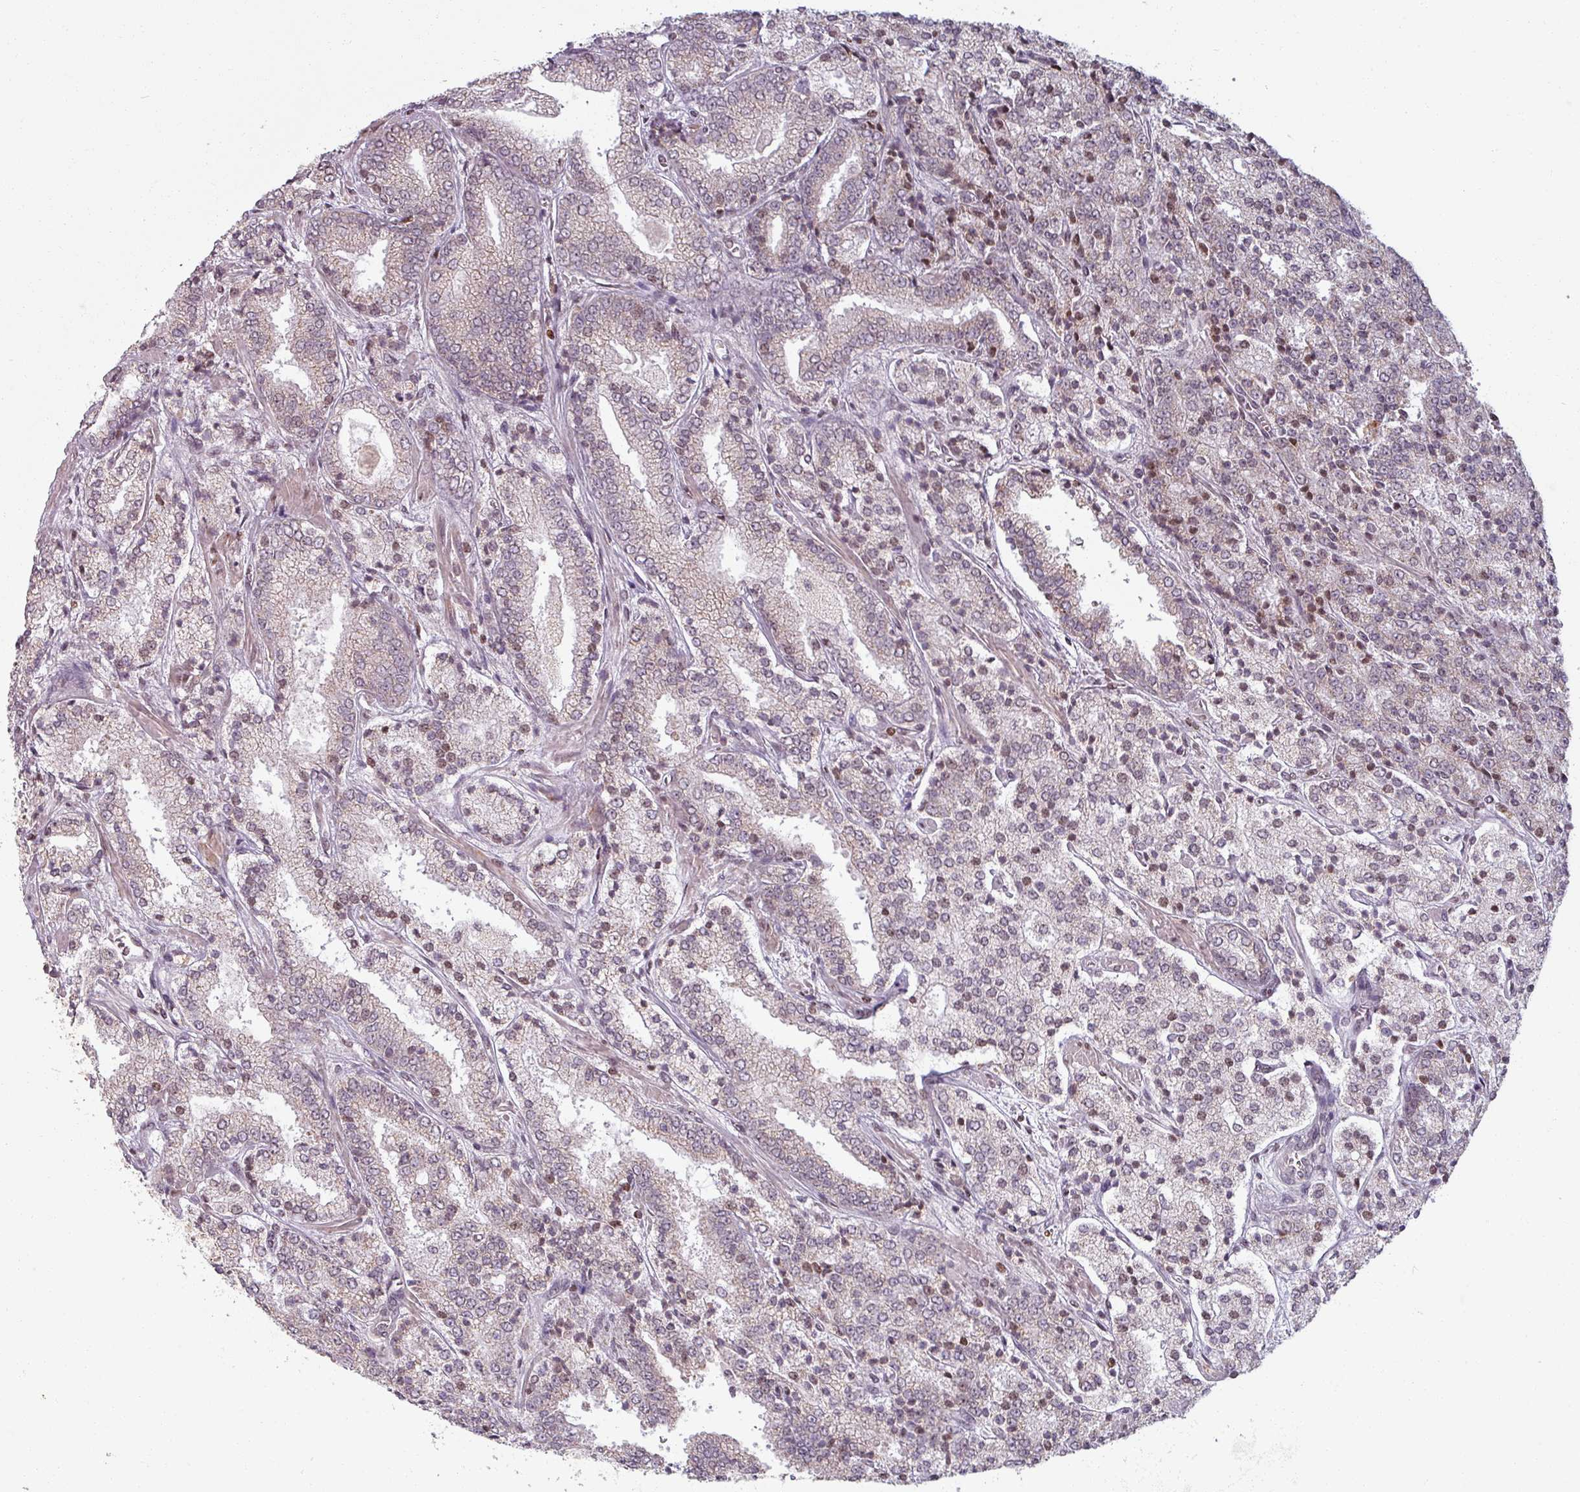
{"staining": {"intensity": "weak", "quantity": "25%-75%", "location": "nuclear"}, "tissue": "prostate cancer", "cell_type": "Tumor cells", "image_type": "cancer", "snomed": [{"axis": "morphology", "description": "Adenocarcinoma, High grade"}, {"axis": "topography", "description": "Prostate"}], "caption": "The immunohistochemical stain shows weak nuclear positivity in tumor cells of prostate cancer tissue.", "gene": "NCOR1", "patient": {"sex": "male", "age": 63}}